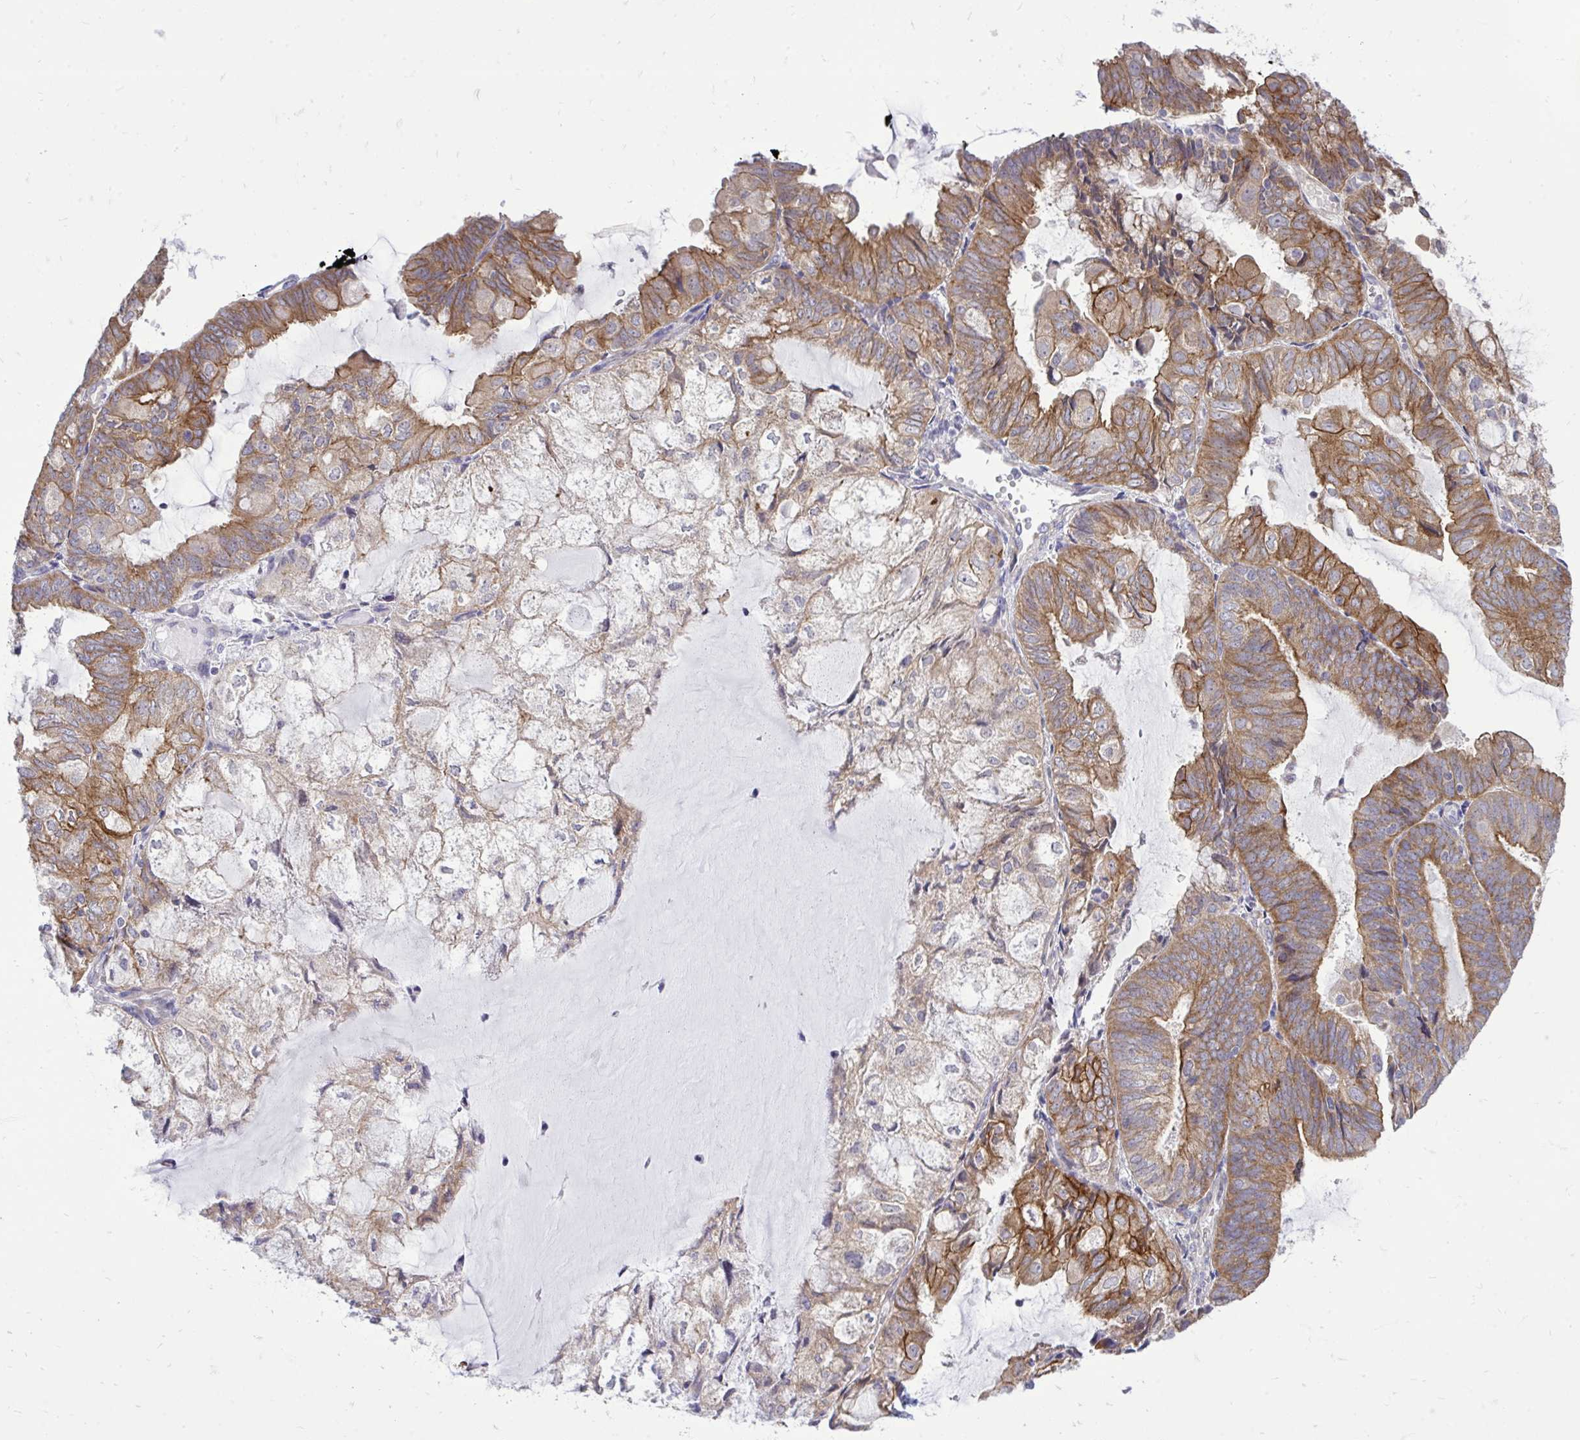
{"staining": {"intensity": "moderate", "quantity": ">75%", "location": "cytoplasmic/membranous"}, "tissue": "endometrial cancer", "cell_type": "Tumor cells", "image_type": "cancer", "snomed": [{"axis": "morphology", "description": "Adenocarcinoma, NOS"}, {"axis": "topography", "description": "Endometrium"}], "caption": "Immunohistochemistry (DAB) staining of endometrial cancer demonstrates moderate cytoplasmic/membranous protein expression in approximately >75% of tumor cells.", "gene": "SPTBN2", "patient": {"sex": "female", "age": 81}}